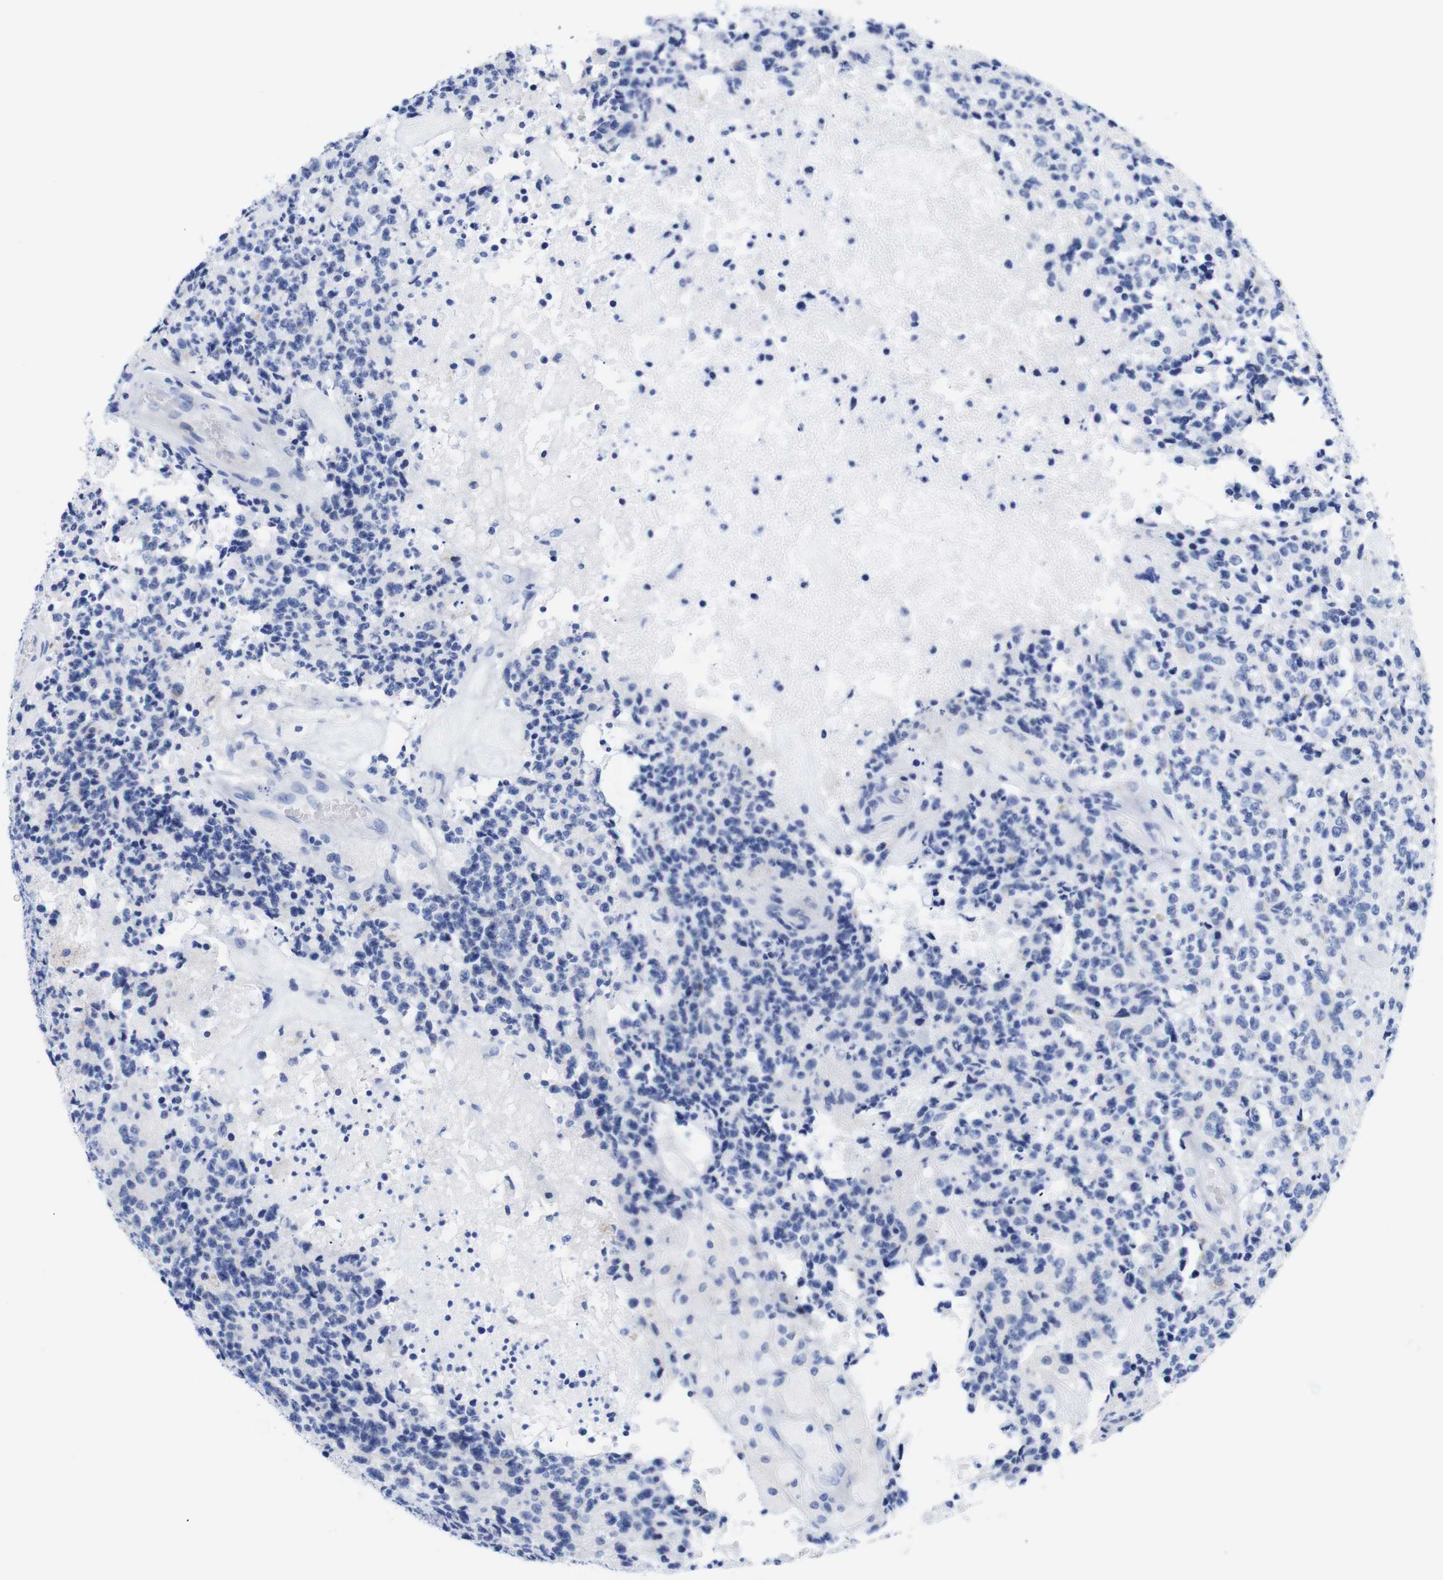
{"staining": {"intensity": "negative", "quantity": "none", "location": "none"}, "tissue": "glioma", "cell_type": "Tumor cells", "image_type": "cancer", "snomed": [{"axis": "morphology", "description": "Glioma, malignant, High grade"}, {"axis": "topography", "description": "pancreas cauda"}], "caption": "Immunohistochemical staining of human glioma demonstrates no significant positivity in tumor cells. (Immunohistochemistry, brightfield microscopy, high magnification).", "gene": "LRRC55", "patient": {"sex": "male", "age": 60}}